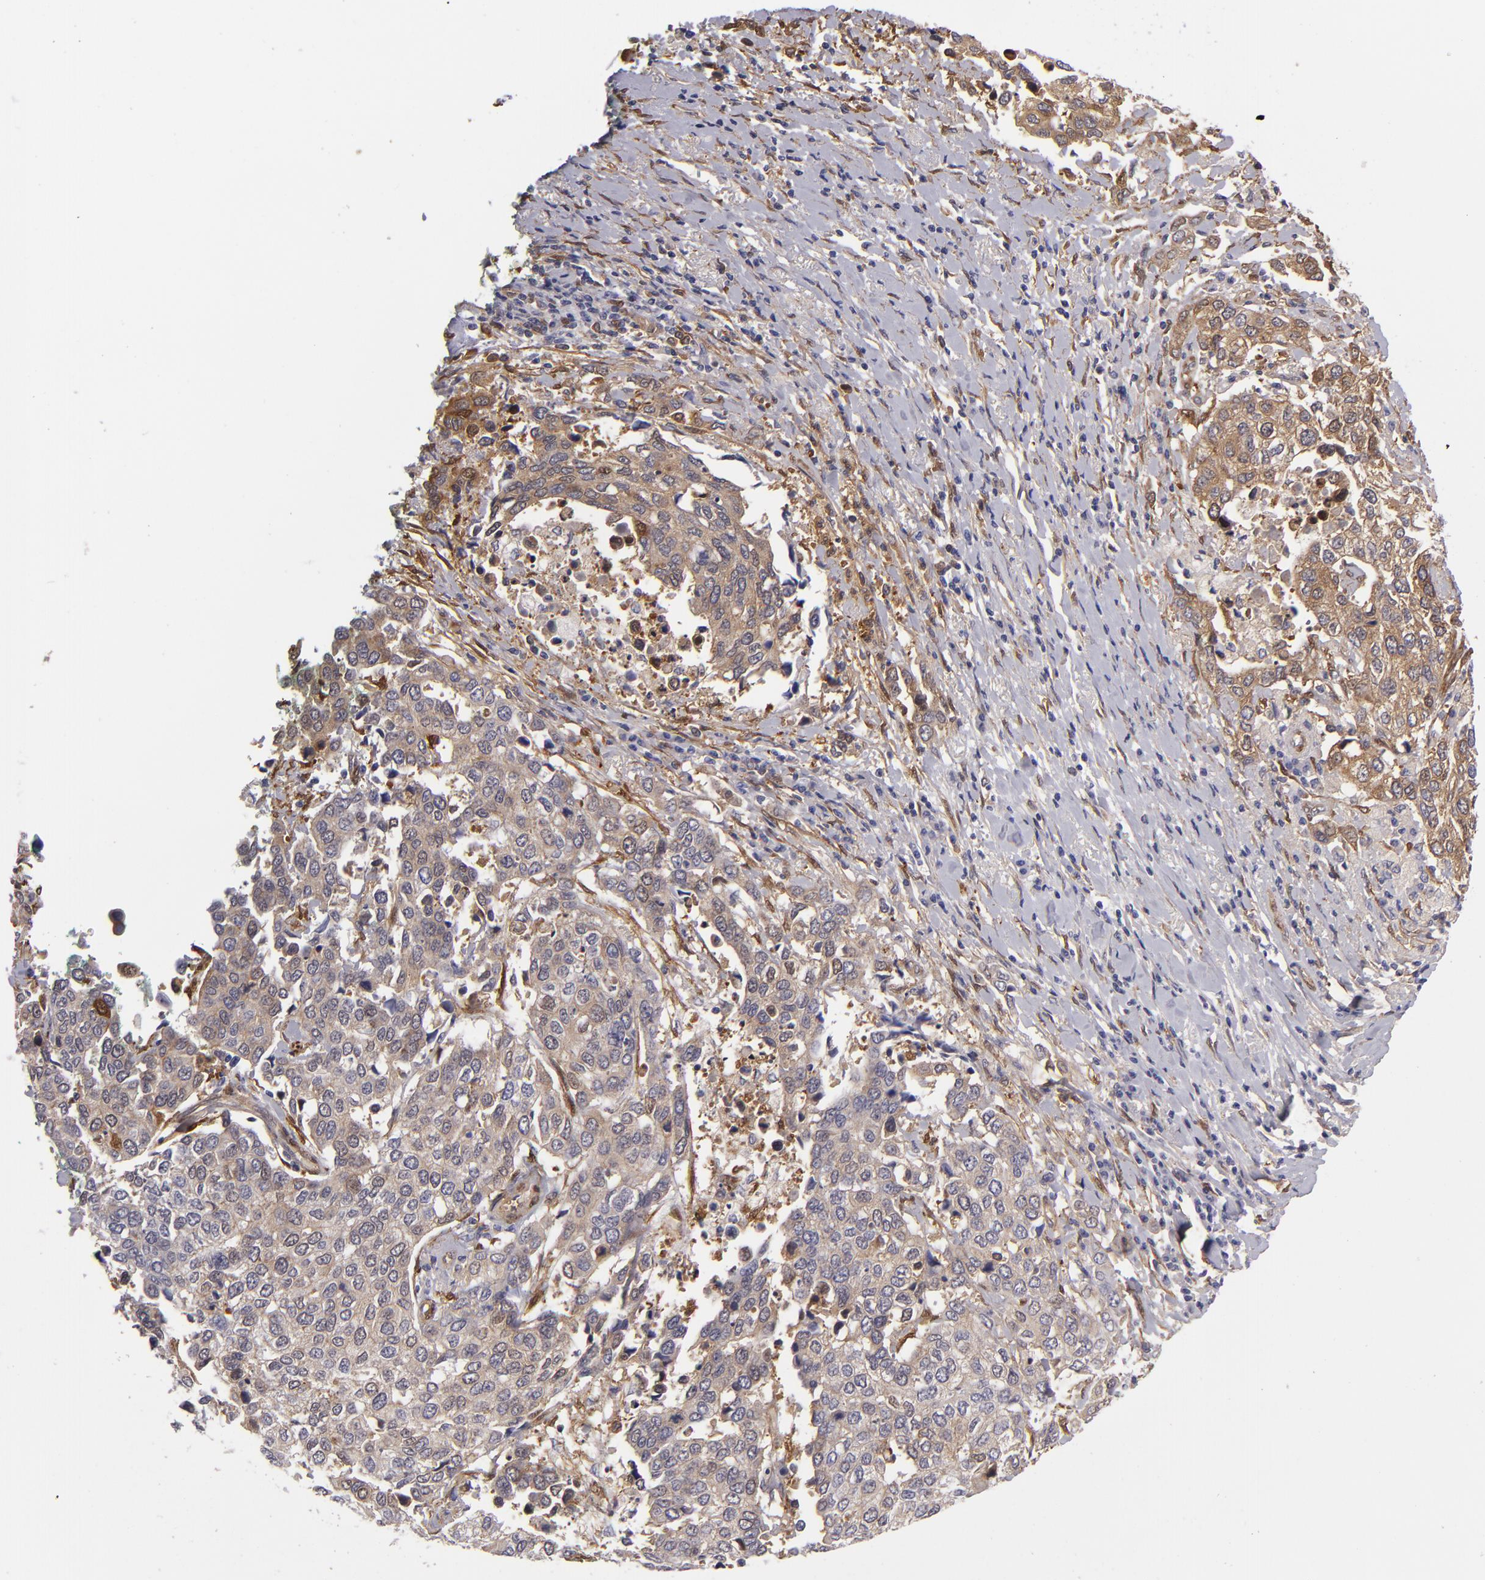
{"staining": {"intensity": "moderate", "quantity": ">75%", "location": "cytoplasmic/membranous"}, "tissue": "cervical cancer", "cell_type": "Tumor cells", "image_type": "cancer", "snomed": [{"axis": "morphology", "description": "Squamous cell carcinoma, NOS"}, {"axis": "topography", "description": "Cervix"}], "caption": "Tumor cells exhibit medium levels of moderate cytoplasmic/membranous positivity in about >75% of cells in human cervical cancer (squamous cell carcinoma).", "gene": "VCL", "patient": {"sex": "female", "age": 54}}